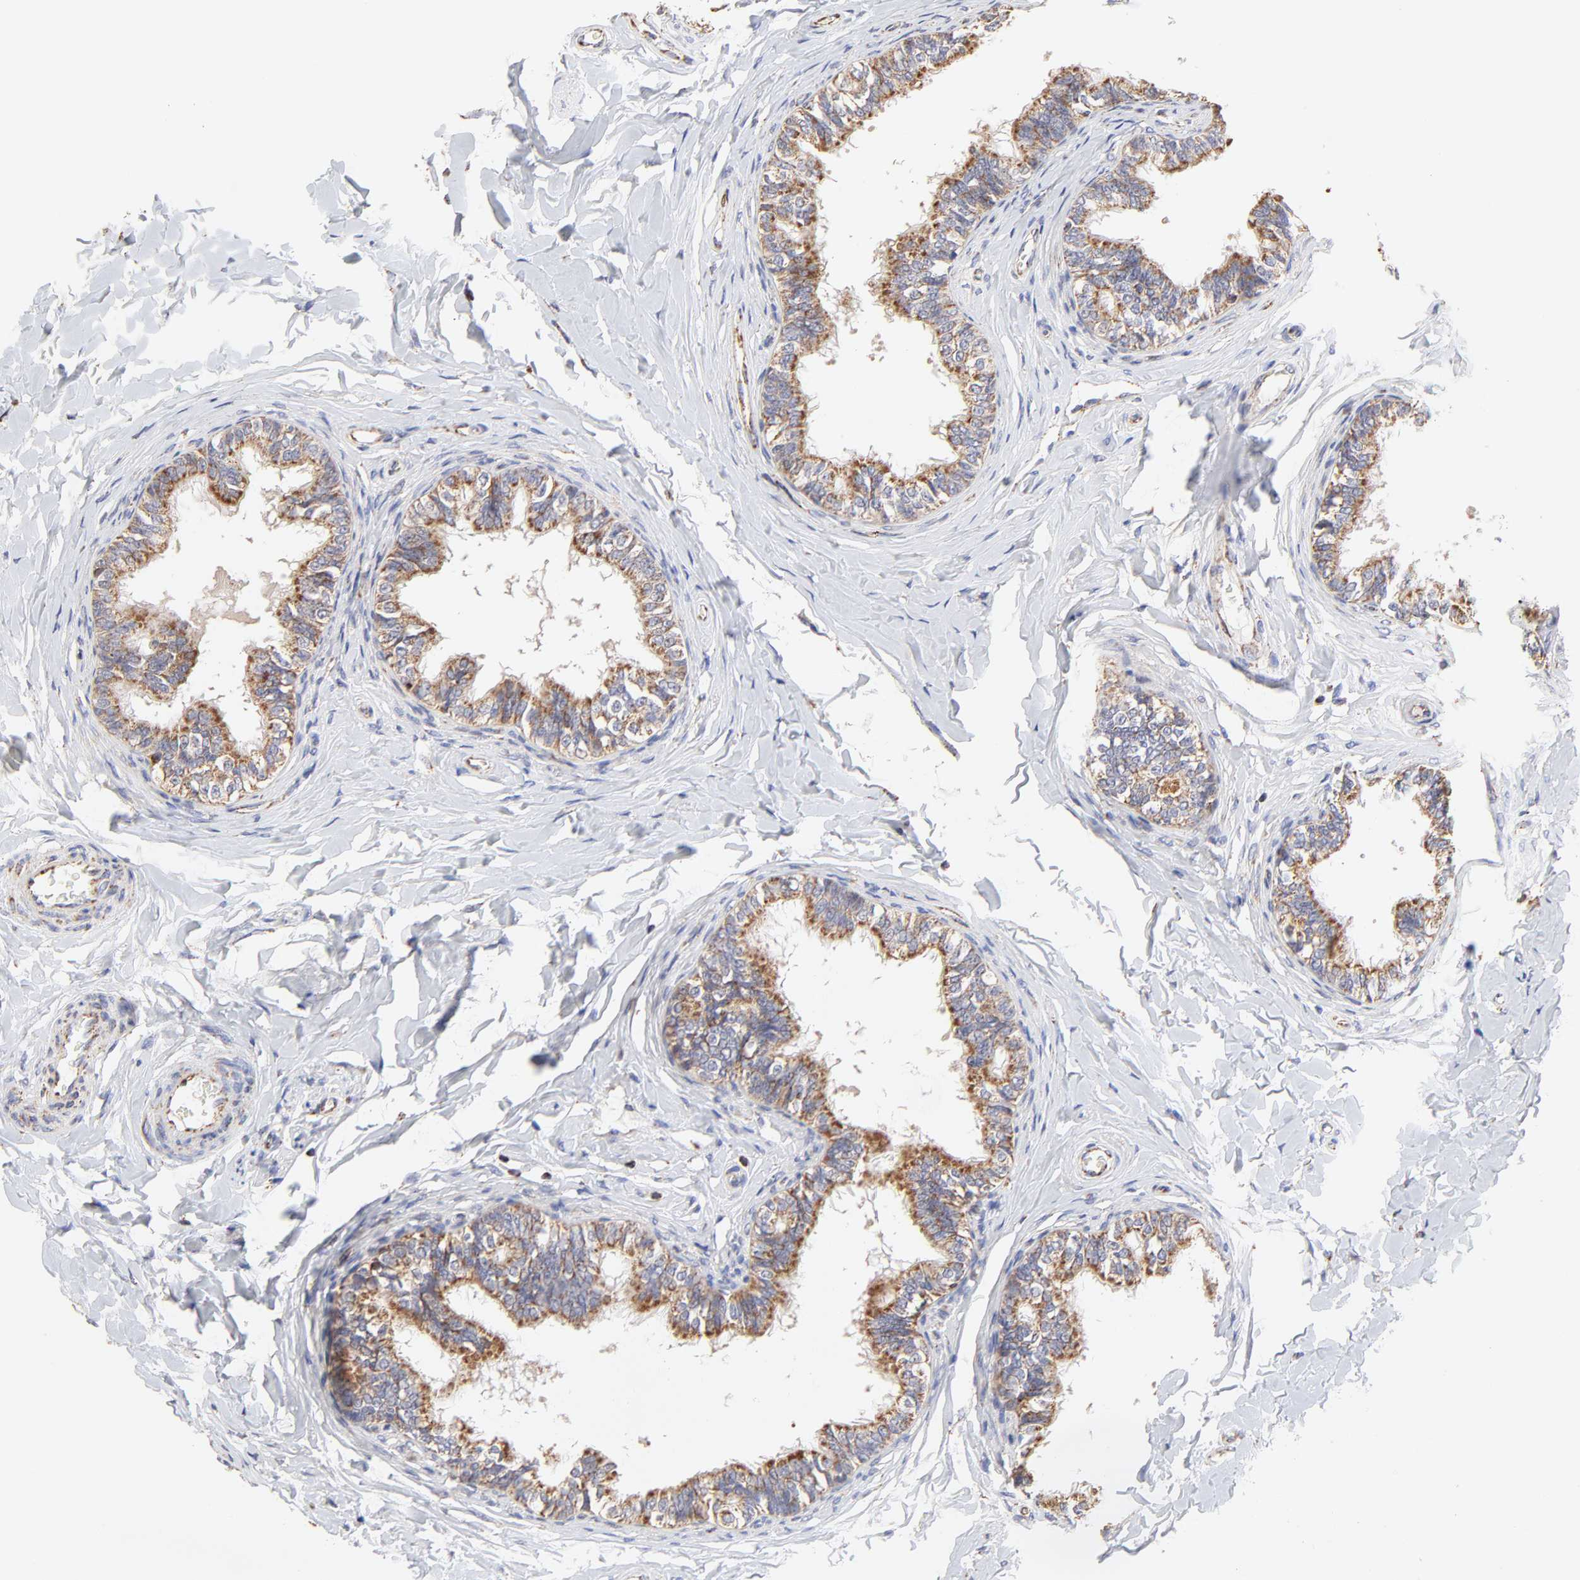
{"staining": {"intensity": "moderate", "quantity": ">75%", "location": "cytoplasmic/membranous"}, "tissue": "epididymis", "cell_type": "Glandular cells", "image_type": "normal", "snomed": [{"axis": "morphology", "description": "Normal tissue, NOS"}, {"axis": "topography", "description": "Epididymis"}], "caption": "IHC micrograph of normal human epididymis stained for a protein (brown), which displays medium levels of moderate cytoplasmic/membranous expression in about >75% of glandular cells.", "gene": "SSBP1", "patient": {"sex": "male", "age": 26}}